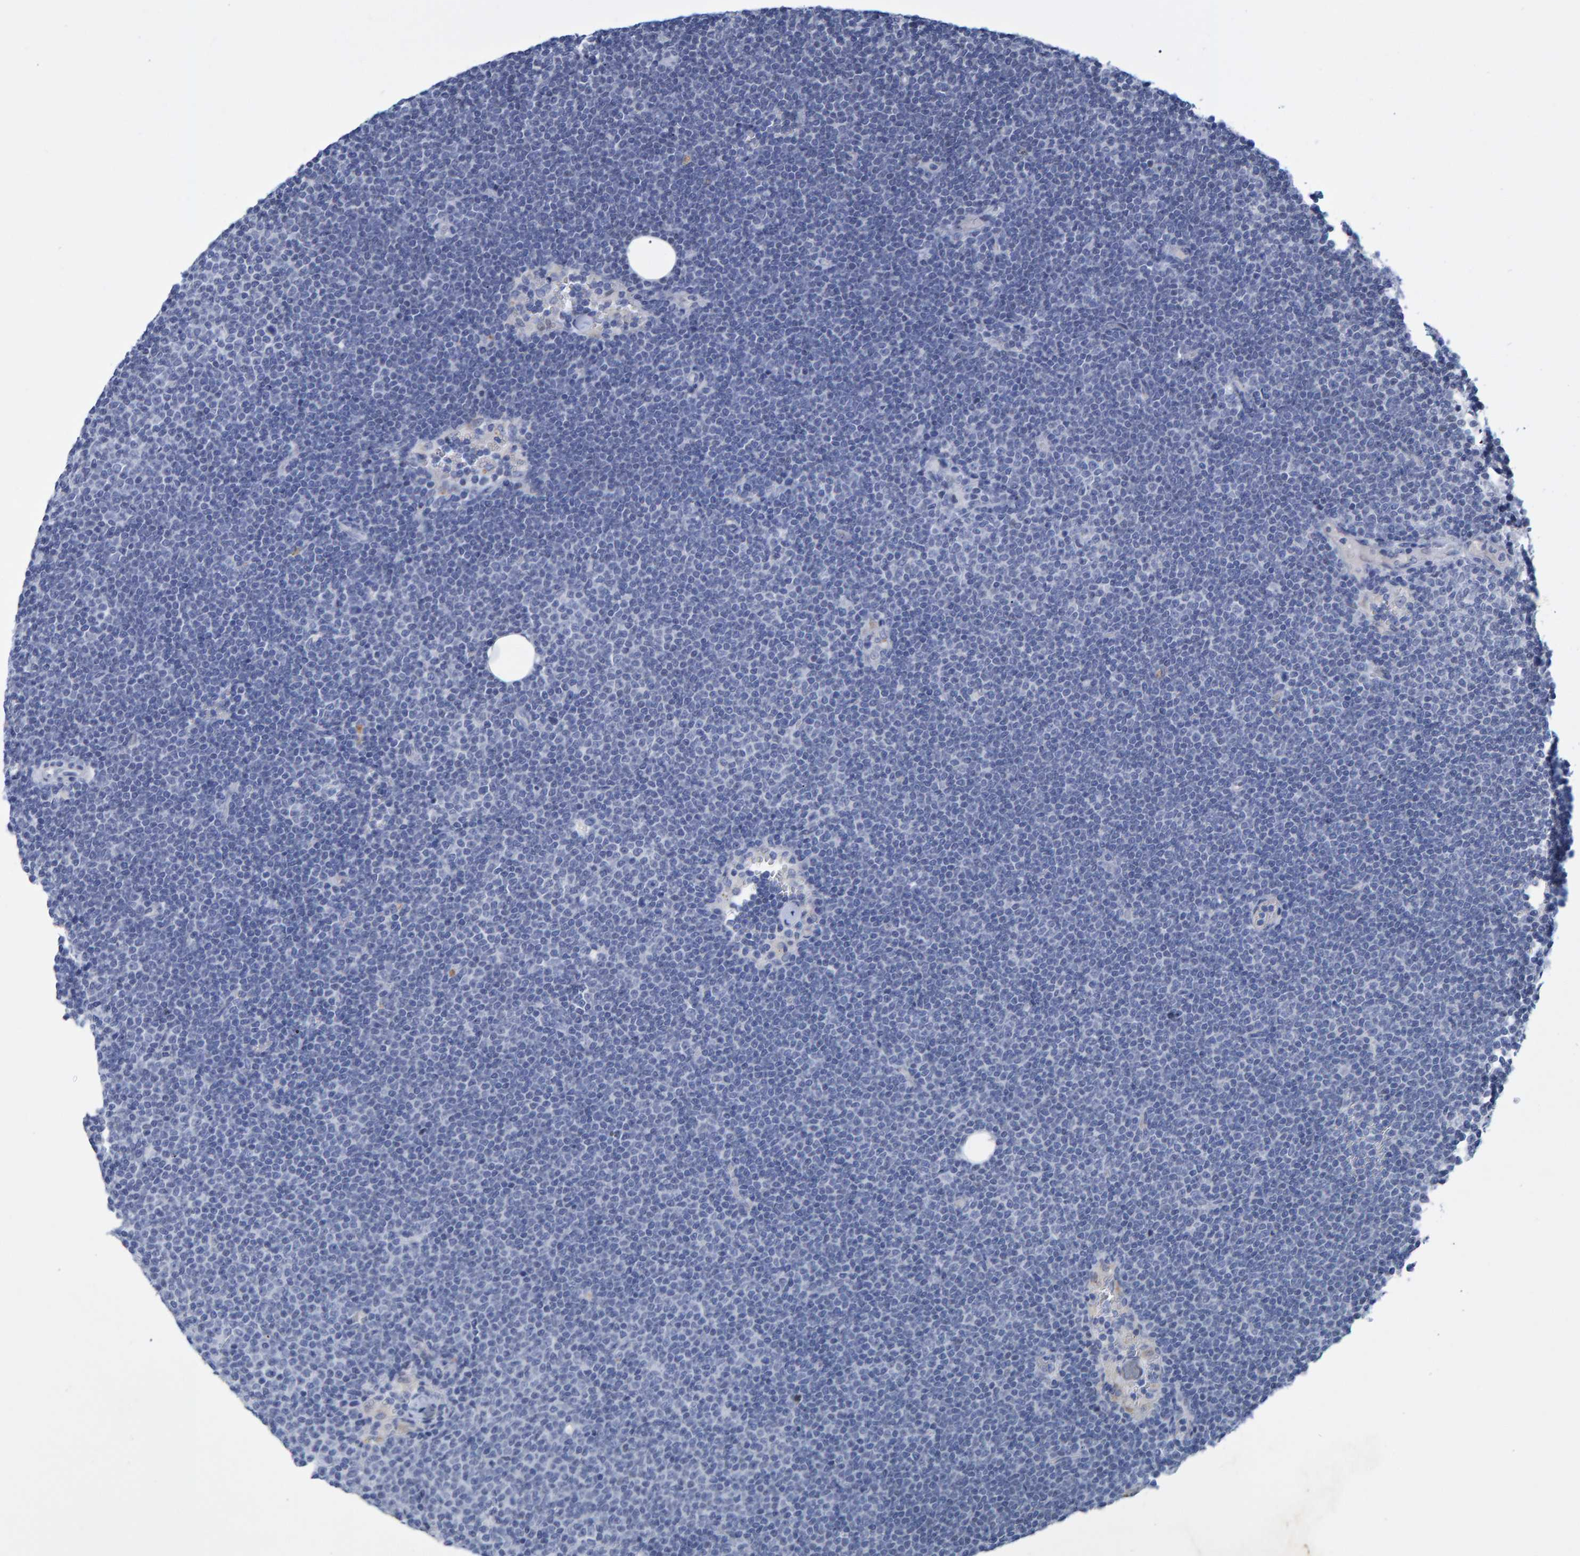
{"staining": {"intensity": "negative", "quantity": "none", "location": "none"}, "tissue": "lymphoma", "cell_type": "Tumor cells", "image_type": "cancer", "snomed": [{"axis": "morphology", "description": "Malignant lymphoma, non-Hodgkin's type, Low grade"}, {"axis": "topography", "description": "Lymph node"}], "caption": "Lymphoma was stained to show a protein in brown. There is no significant positivity in tumor cells.", "gene": "PROCA1", "patient": {"sex": "female", "age": 53}}